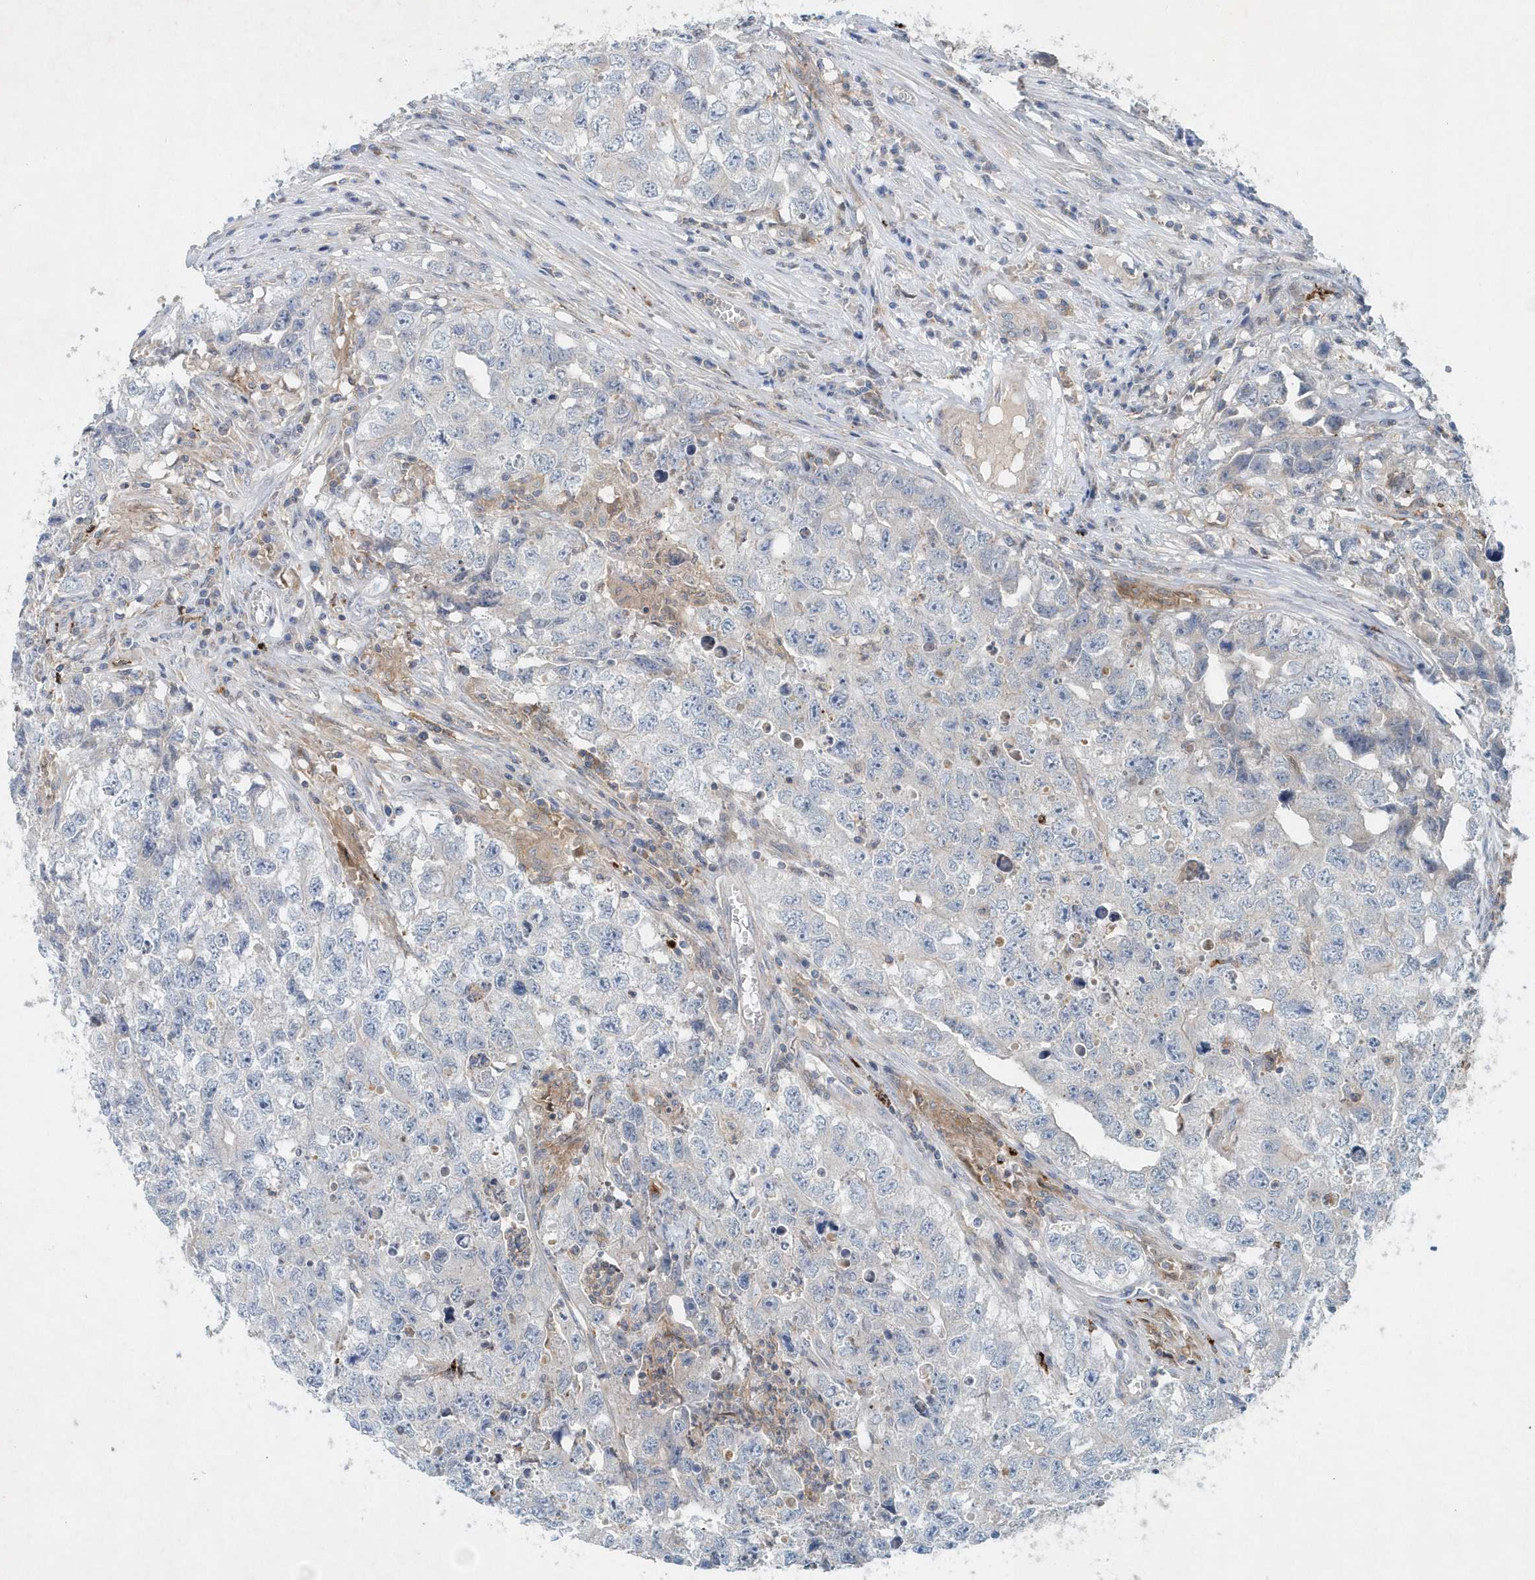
{"staining": {"intensity": "negative", "quantity": "none", "location": "none"}, "tissue": "testis cancer", "cell_type": "Tumor cells", "image_type": "cancer", "snomed": [{"axis": "morphology", "description": "Seminoma, NOS"}, {"axis": "morphology", "description": "Carcinoma, Embryonal, NOS"}, {"axis": "topography", "description": "Testis"}], "caption": "Tumor cells are negative for protein expression in human testis cancer. (Immunohistochemistry (ihc), brightfield microscopy, high magnification).", "gene": "P2RY10", "patient": {"sex": "male", "age": 43}}